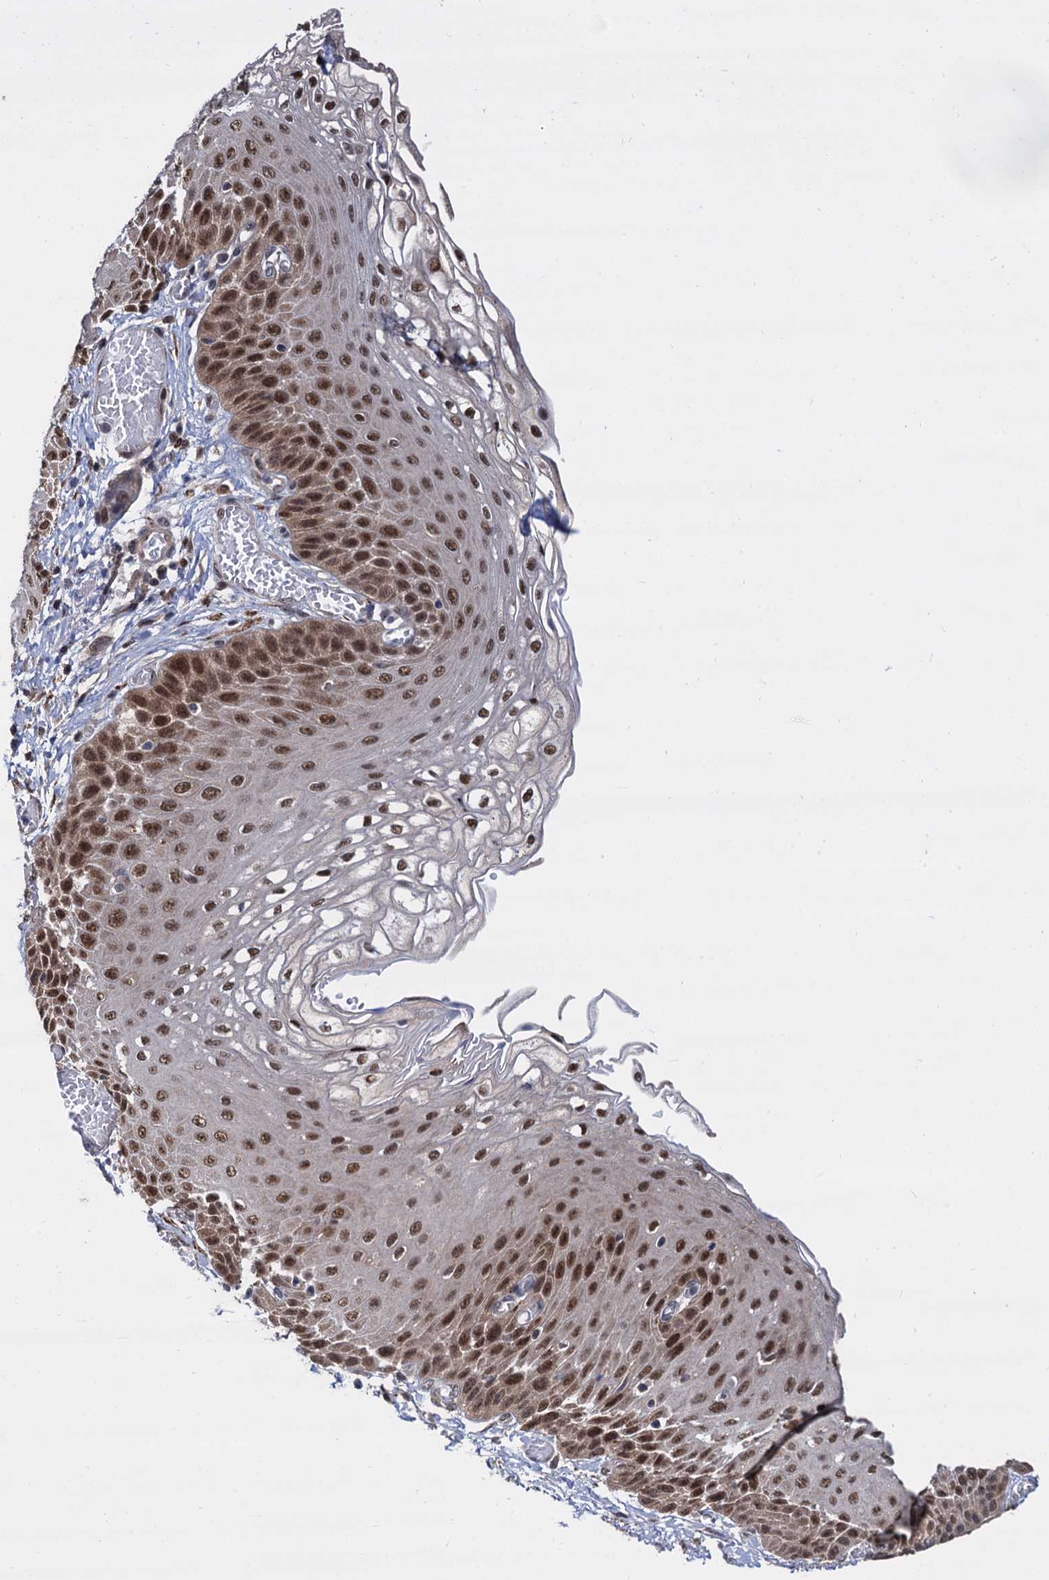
{"staining": {"intensity": "strong", "quantity": ">75%", "location": "nuclear"}, "tissue": "esophagus", "cell_type": "Squamous epithelial cells", "image_type": "normal", "snomed": [{"axis": "morphology", "description": "Normal tissue, NOS"}, {"axis": "topography", "description": "Esophagus"}], "caption": "Esophagus stained with IHC reveals strong nuclear positivity in approximately >75% of squamous epithelial cells.", "gene": "PSMD4", "patient": {"sex": "male", "age": 81}}